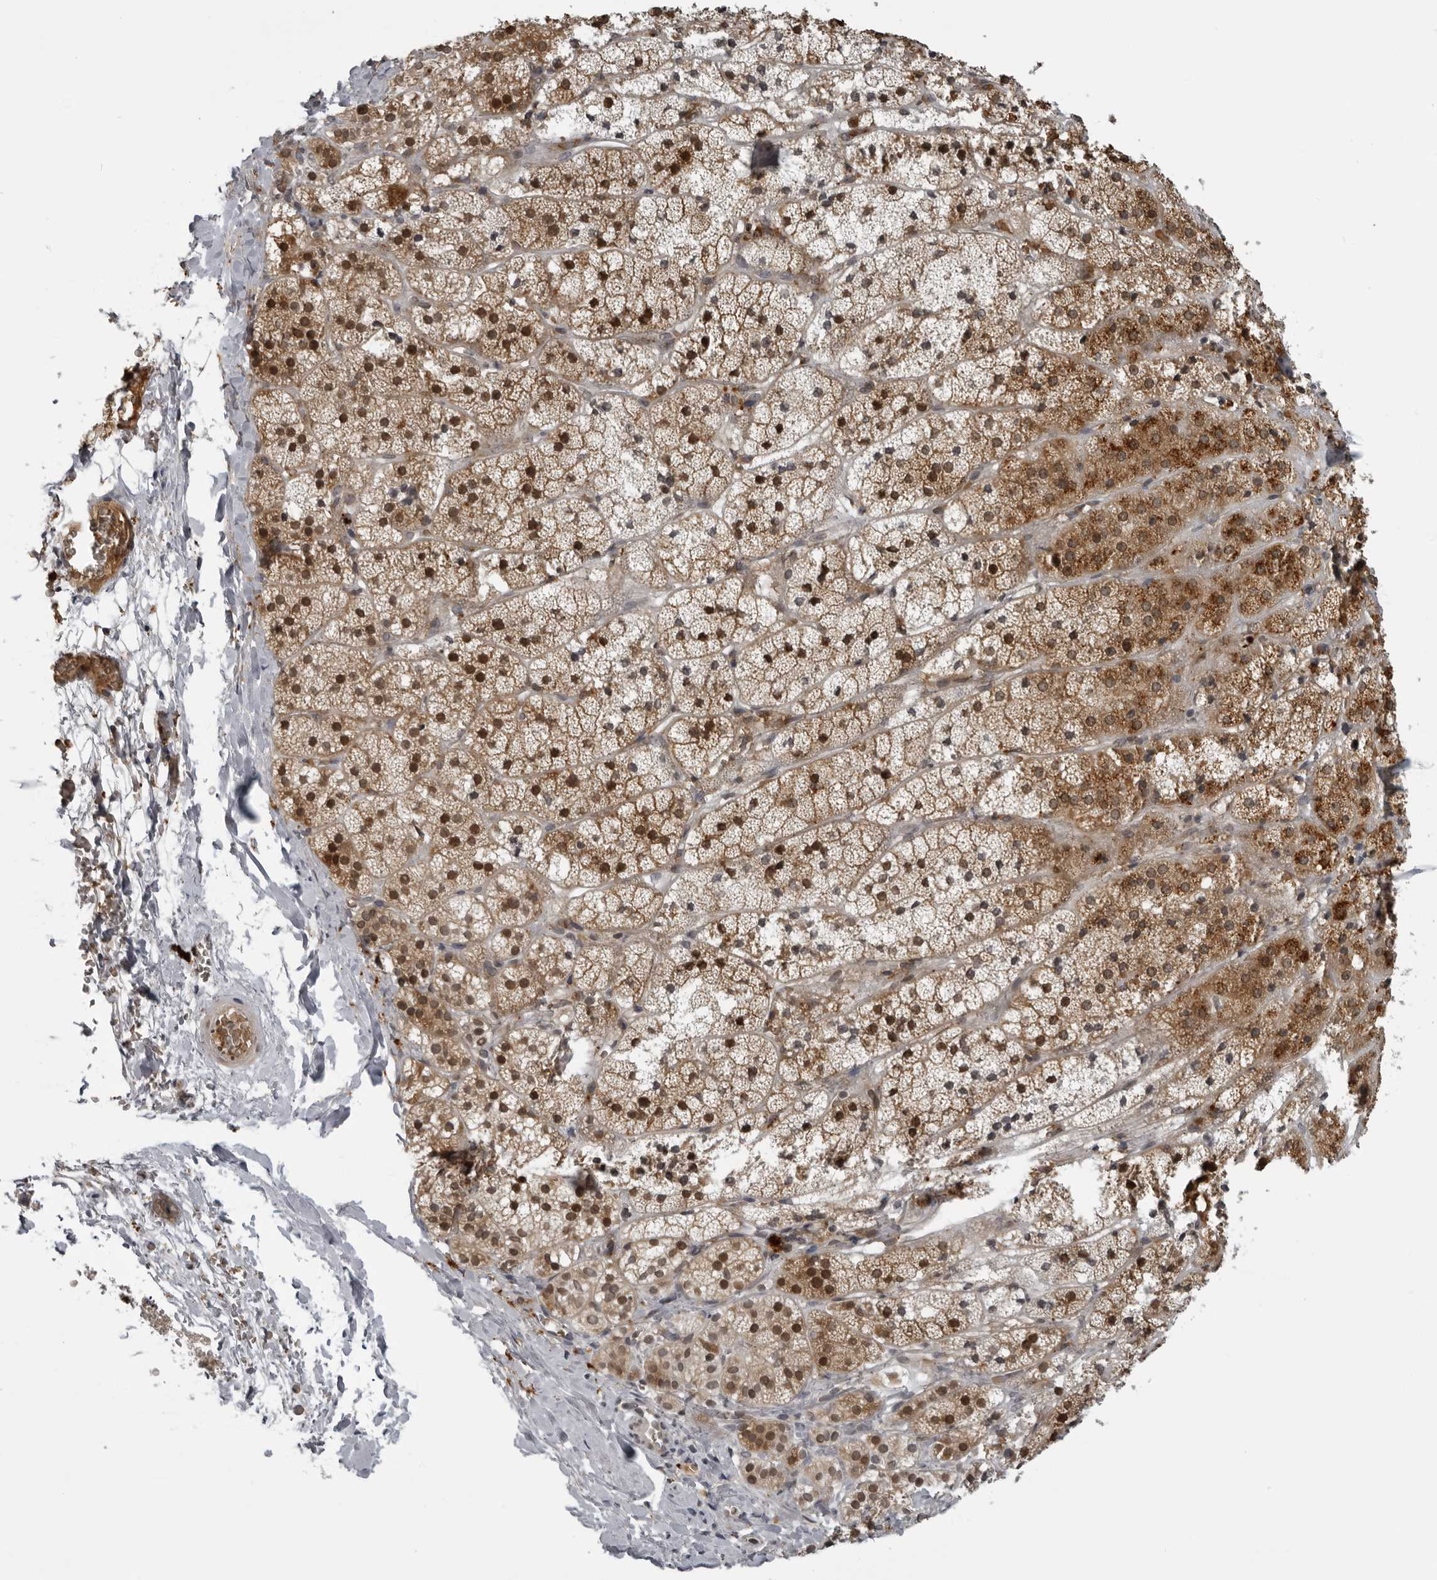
{"staining": {"intensity": "strong", "quantity": ">75%", "location": "cytoplasmic/membranous,nuclear"}, "tissue": "adrenal gland", "cell_type": "Glandular cells", "image_type": "normal", "snomed": [{"axis": "morphology", "description": "Normal tissue, NOS"}, {"axis": "topography", "description": "Adrenal gland"}], "caption": "Strong cytoplasmic/membranous,nuclear protein expression is seen in approximately >75% of glandular cells in adrenal gland.", "gene": "THOP1", "patient": {"sex": "female", "age": 44}}